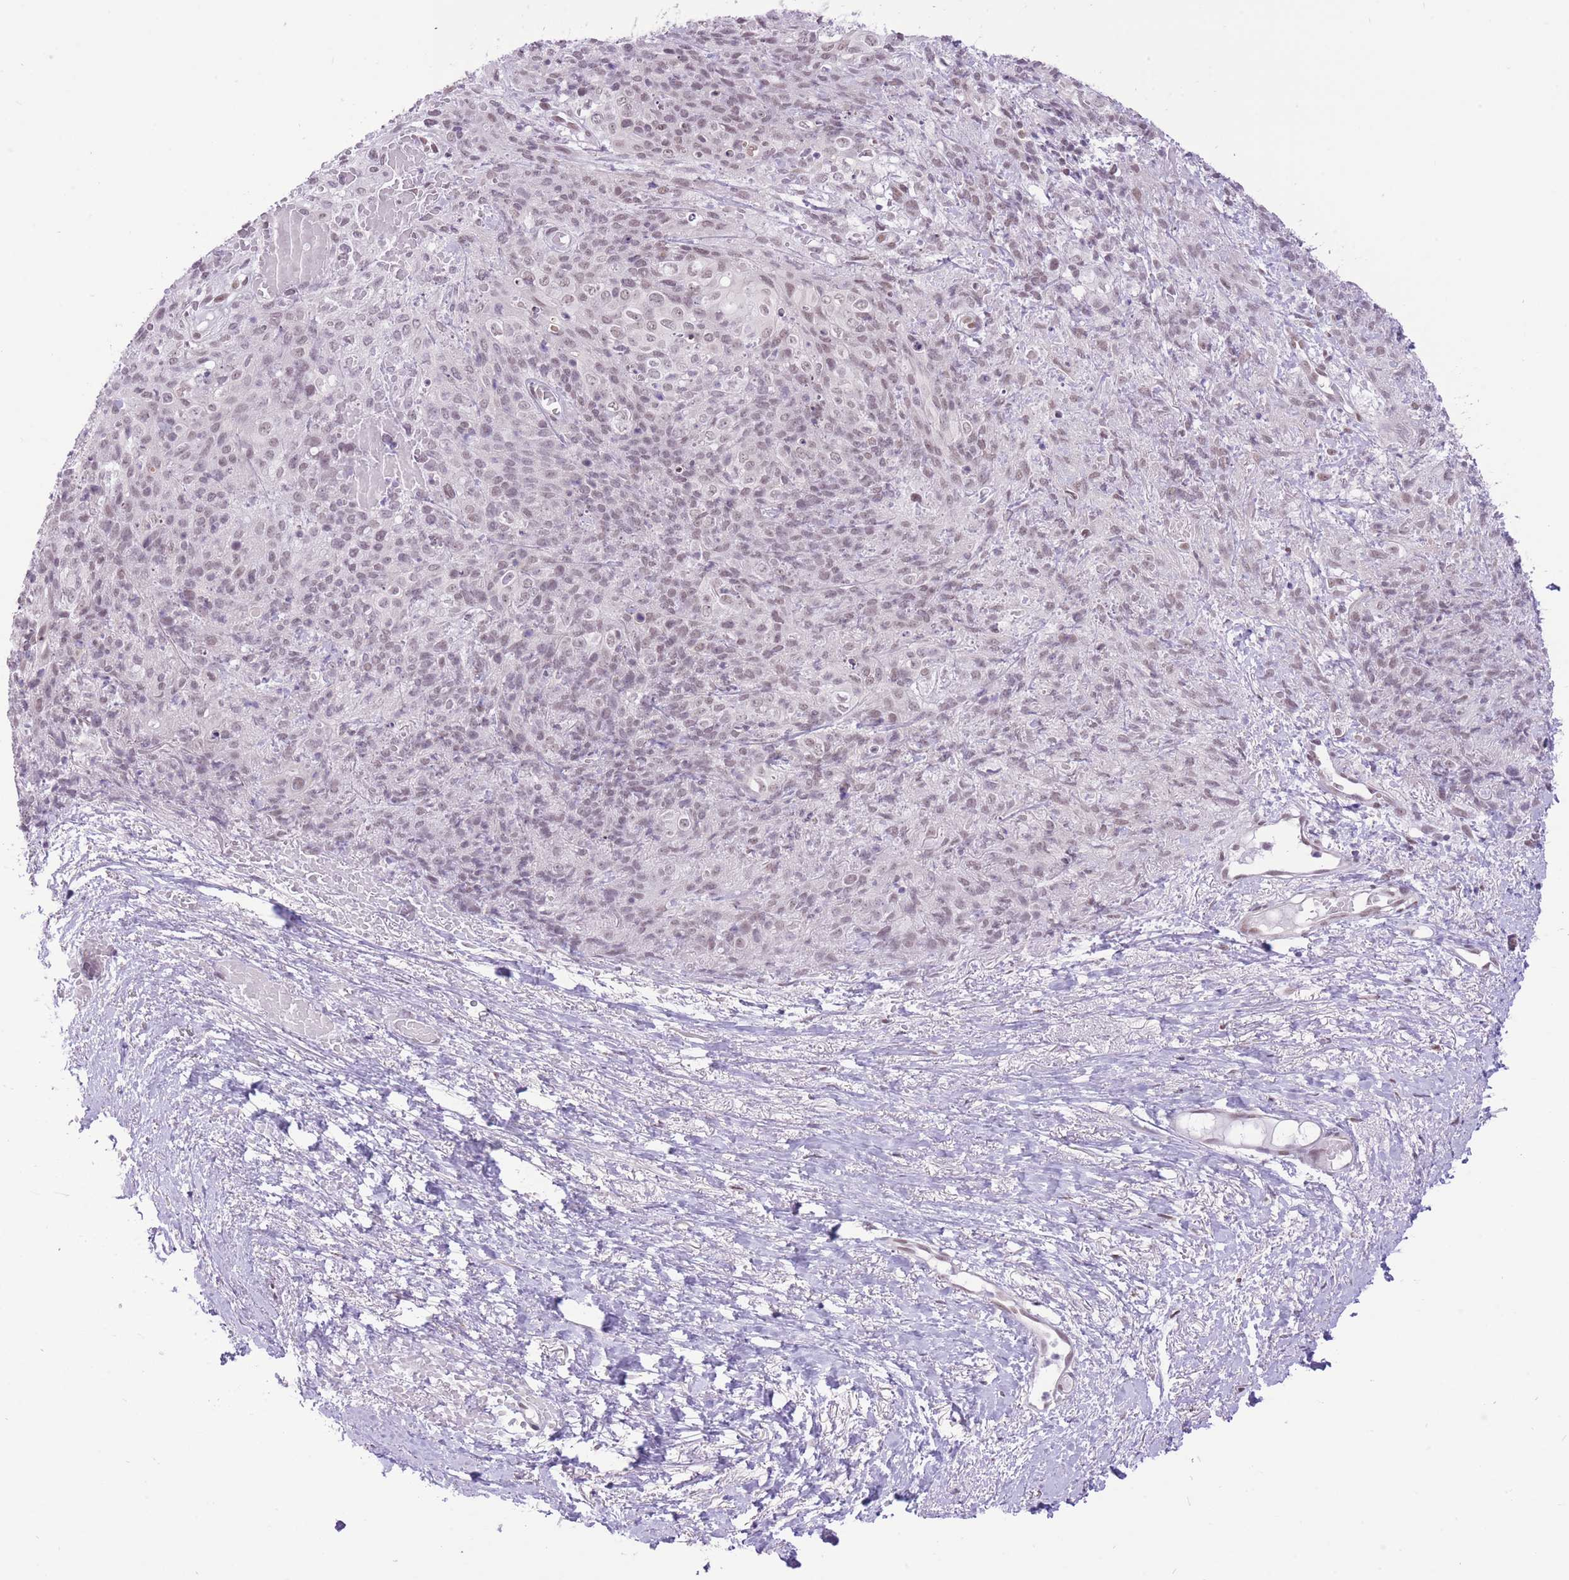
{"staining": {"intensity": "weak", "quantity": ">75%", "location": "nuclear"}, "tissue": "skin cancer", "cell_type": "Tumor cells", "image_type": "cancer", "snomed": [{"axis": "morphology", "description": "Squamous cell carcinoma, NOS"}, {"axis": "topography", "description": "Skin"}, {"axis": "topography", "description": "Vulva"}], "caption": "Skin cancer (squamous cell carcinoma) stained with a protein marker shows weak staining in tumor cells.", "gene": "ZBED5", "patient": {"sex": "female", "age": 85}}